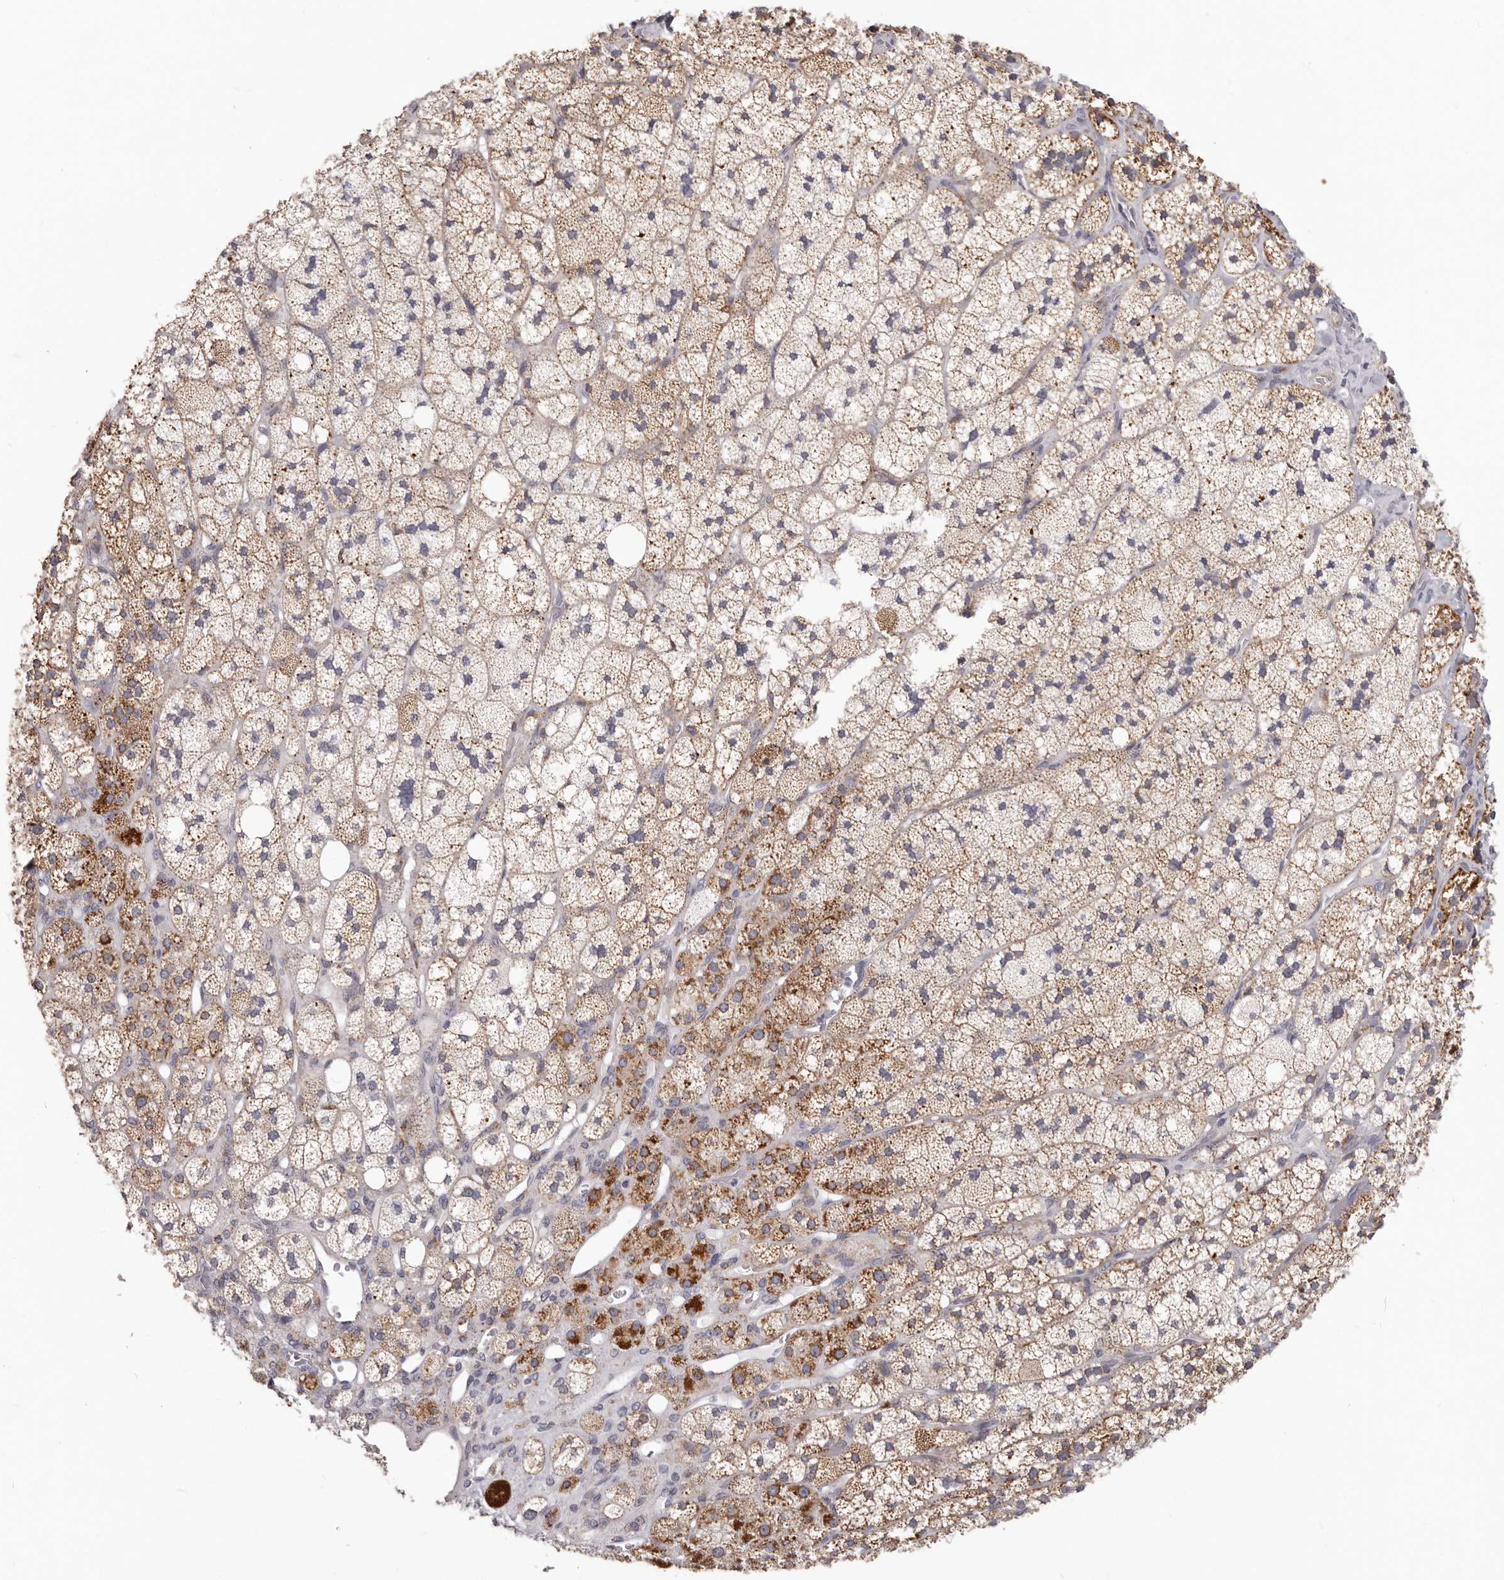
{"staining": {"intensity": "moderate", "quantity": ">75%", "location": "cytoplasmic/membranous"}, "tissue": "adrenal gland", "cell_type": "Glandular cells", "image_type": "normal", "snomed": [{"axis": "morphology", "description": "Normal tissue, NOS"}, {"axis": "topography", "description": "Adrenal gland"}], "caption": "IHC staining of unremarkable adrenal gland, which shows medium levels of moderate cytoplasmic/membranous staining in about >75% of glandular cells indicating moderate cytoplasmic/membranous protein expression. The staining was performed using DAB (3,3'-diaminobenzidine) (brown) for protein detection and nuclei were counterstained in hematoxylin (blue).", "gene": "PRMT2", "patient": {"sex": "male", "age": 61}}